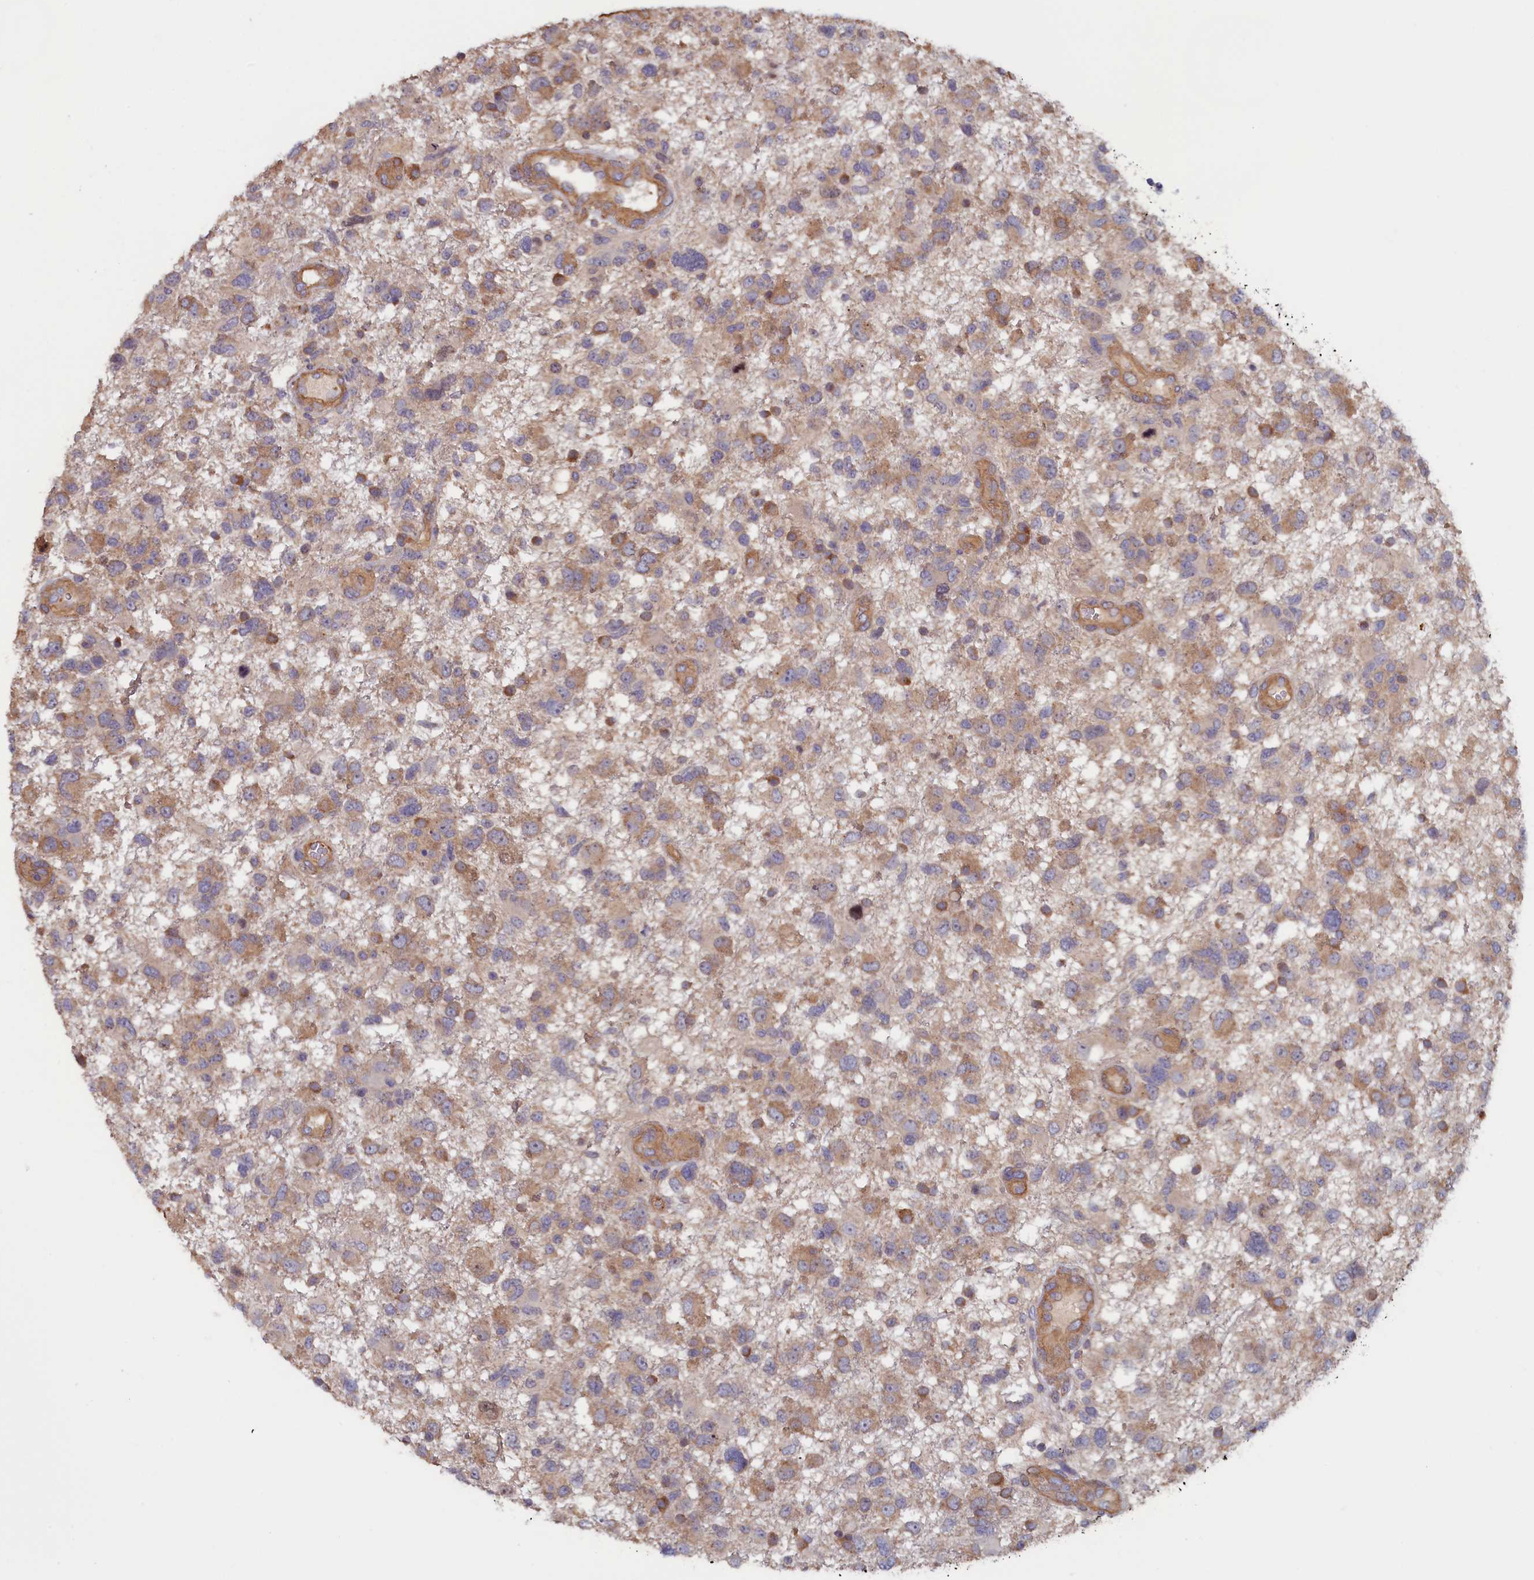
{"staining": {"intensity": "moderate", "quantity": ">75%", "location": "cytoplasmic/membranous"}, "tissue": "glioma", "cell_type": "Tumor cells", "image_type": "cancer", "snomed": [{"axis": "morphology", "description": "Glioma, malignant, High grade"}, {"axis": "topography", "description": "Brain"}], "caption": "Glioma stained with DAB (3,3'-diaminobenzidine) IHC exhibits medium levels of moderate cytoplasmic/membranous staining in approximately >75% of tumor cells.", "gene": "ANKRD2", "patient": {"sex": "male", "age": 61}}